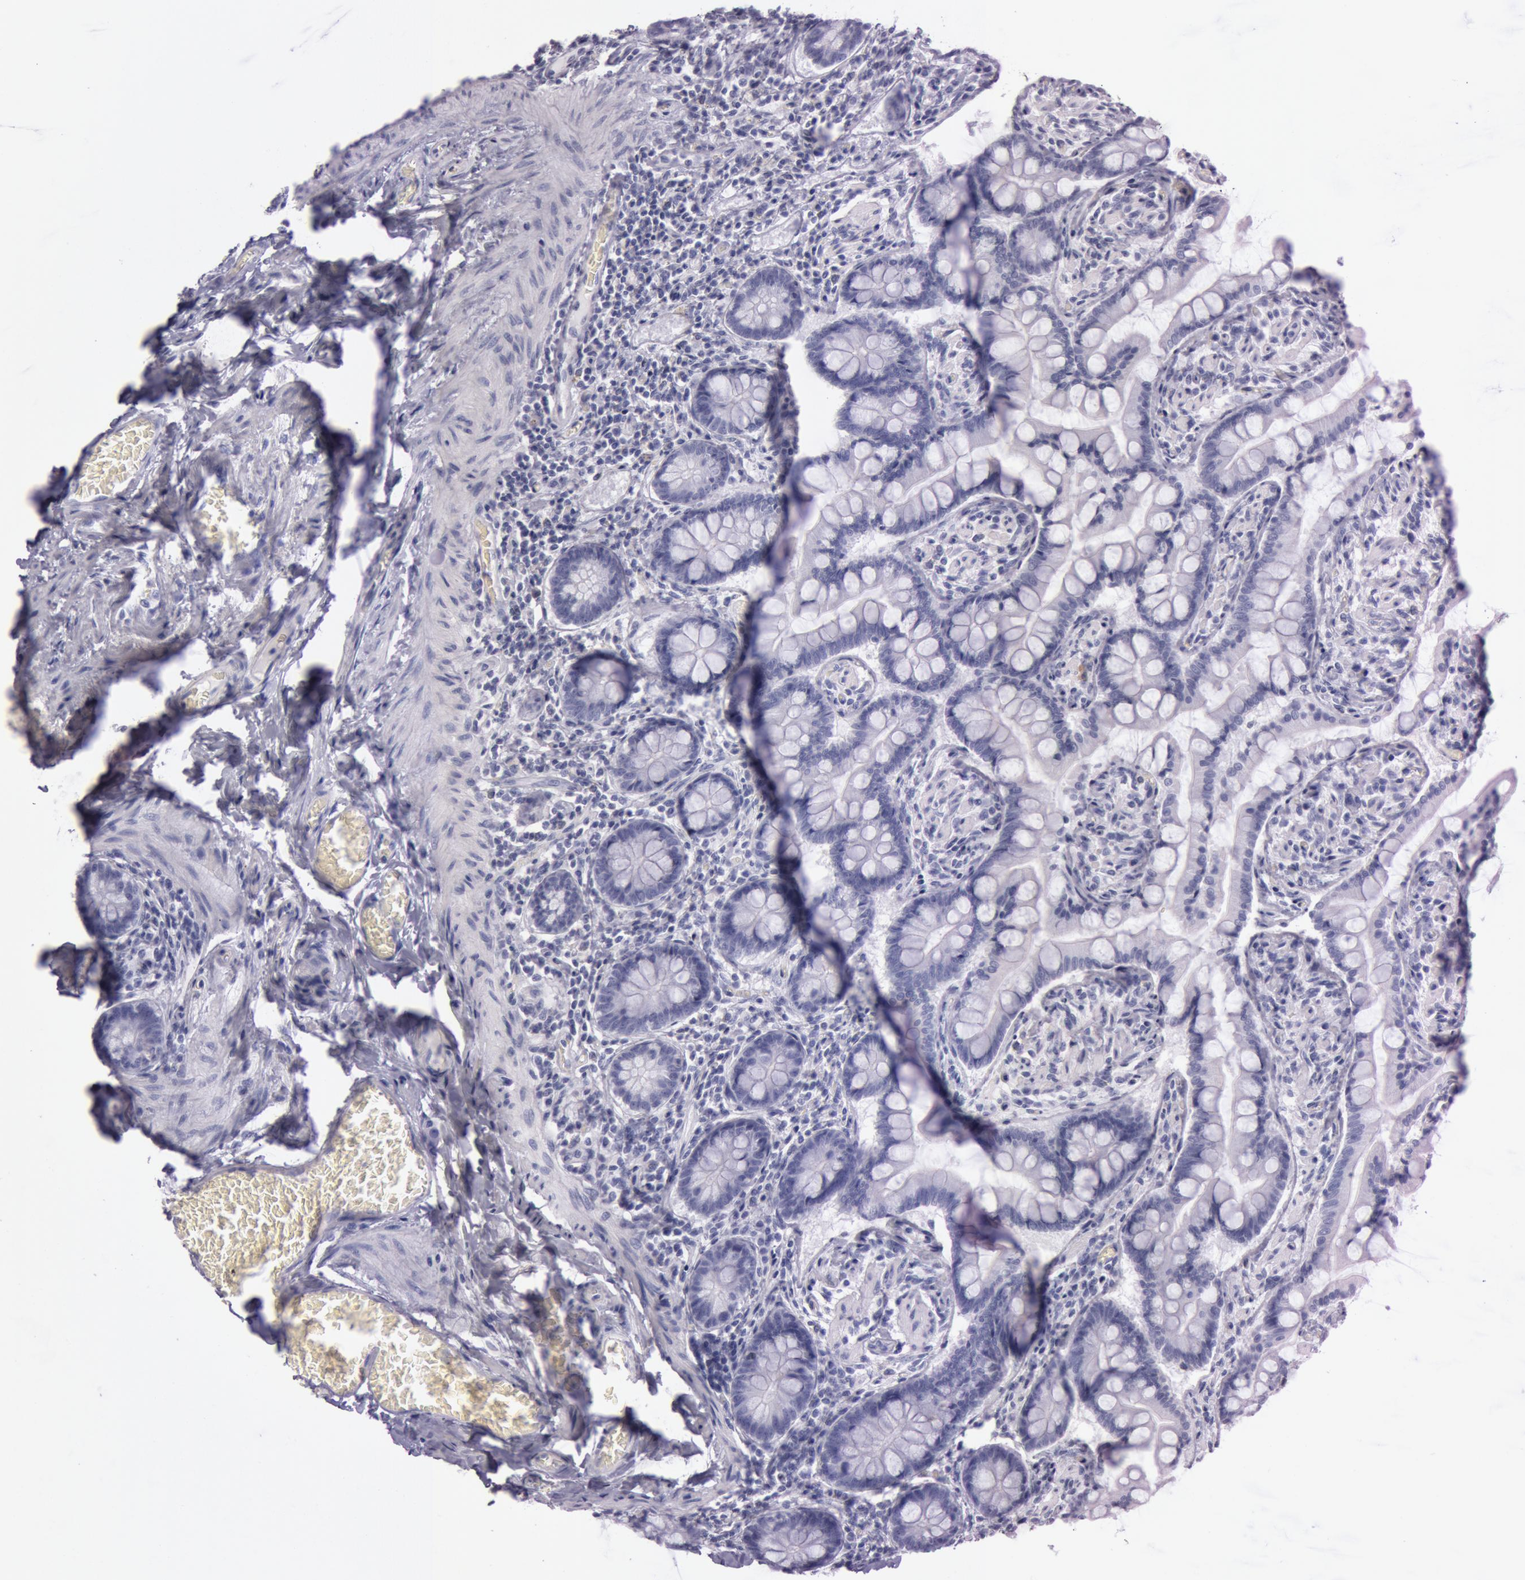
{"staining": {"intensity": "negative", "quantity": "none", "location": "none"}, "tissue": "small intestine", "cell_type": "Glandular cells", "image_type": "normal", "snomed": [{"axis": "morphology", "description": "Normal tissue, NOS"}, {"axis": "topography", "description": "Small intestine"}], "caption": "Micrograph shows no protein positivity in glandular cells of benign small intestine. (DAB (3,3'-diaminobenzidine) IHC, high magnification).", "gene": "S100A7", "patient": {"sex": "male", "age": 41}}